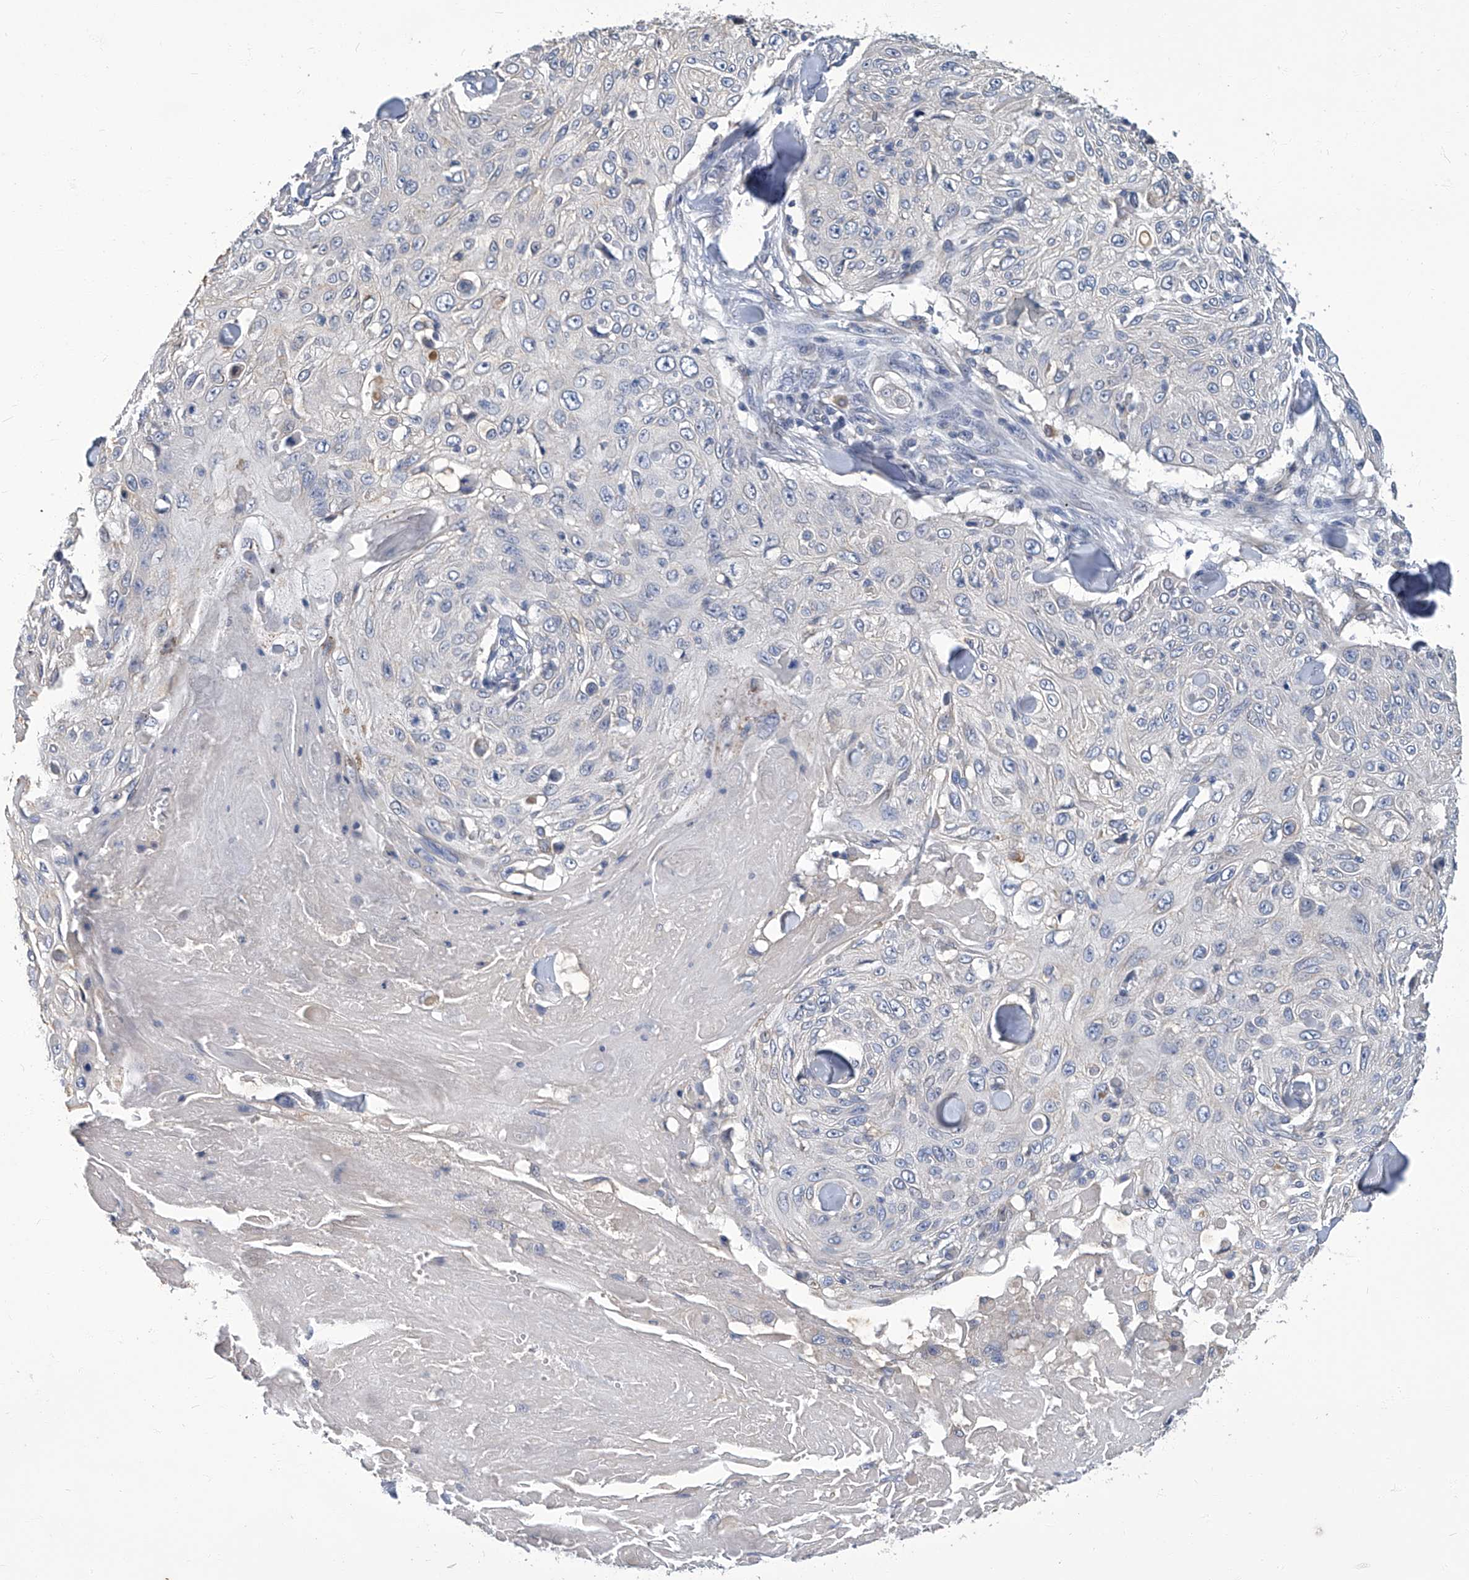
{"staining": {"intensity": "negative", "quantity": "none", "location": "none"}, "tissue": "skin cancer", "cell_type": "Tumor cells", "image_type": "cancer", "snomed": [{"axis": "morphology", "description": "Squamous cell carcinoma, NOS"}, {"axis": "topography", "description": "Skin"}], "caption": "A high-resolution image shows IHC staining of squamous cell carcinoma (skin), which demonstrates no significant staining in tumor cells.", "gene": "TGFBR1", "patient": {"sex": "male", "age": 86}}